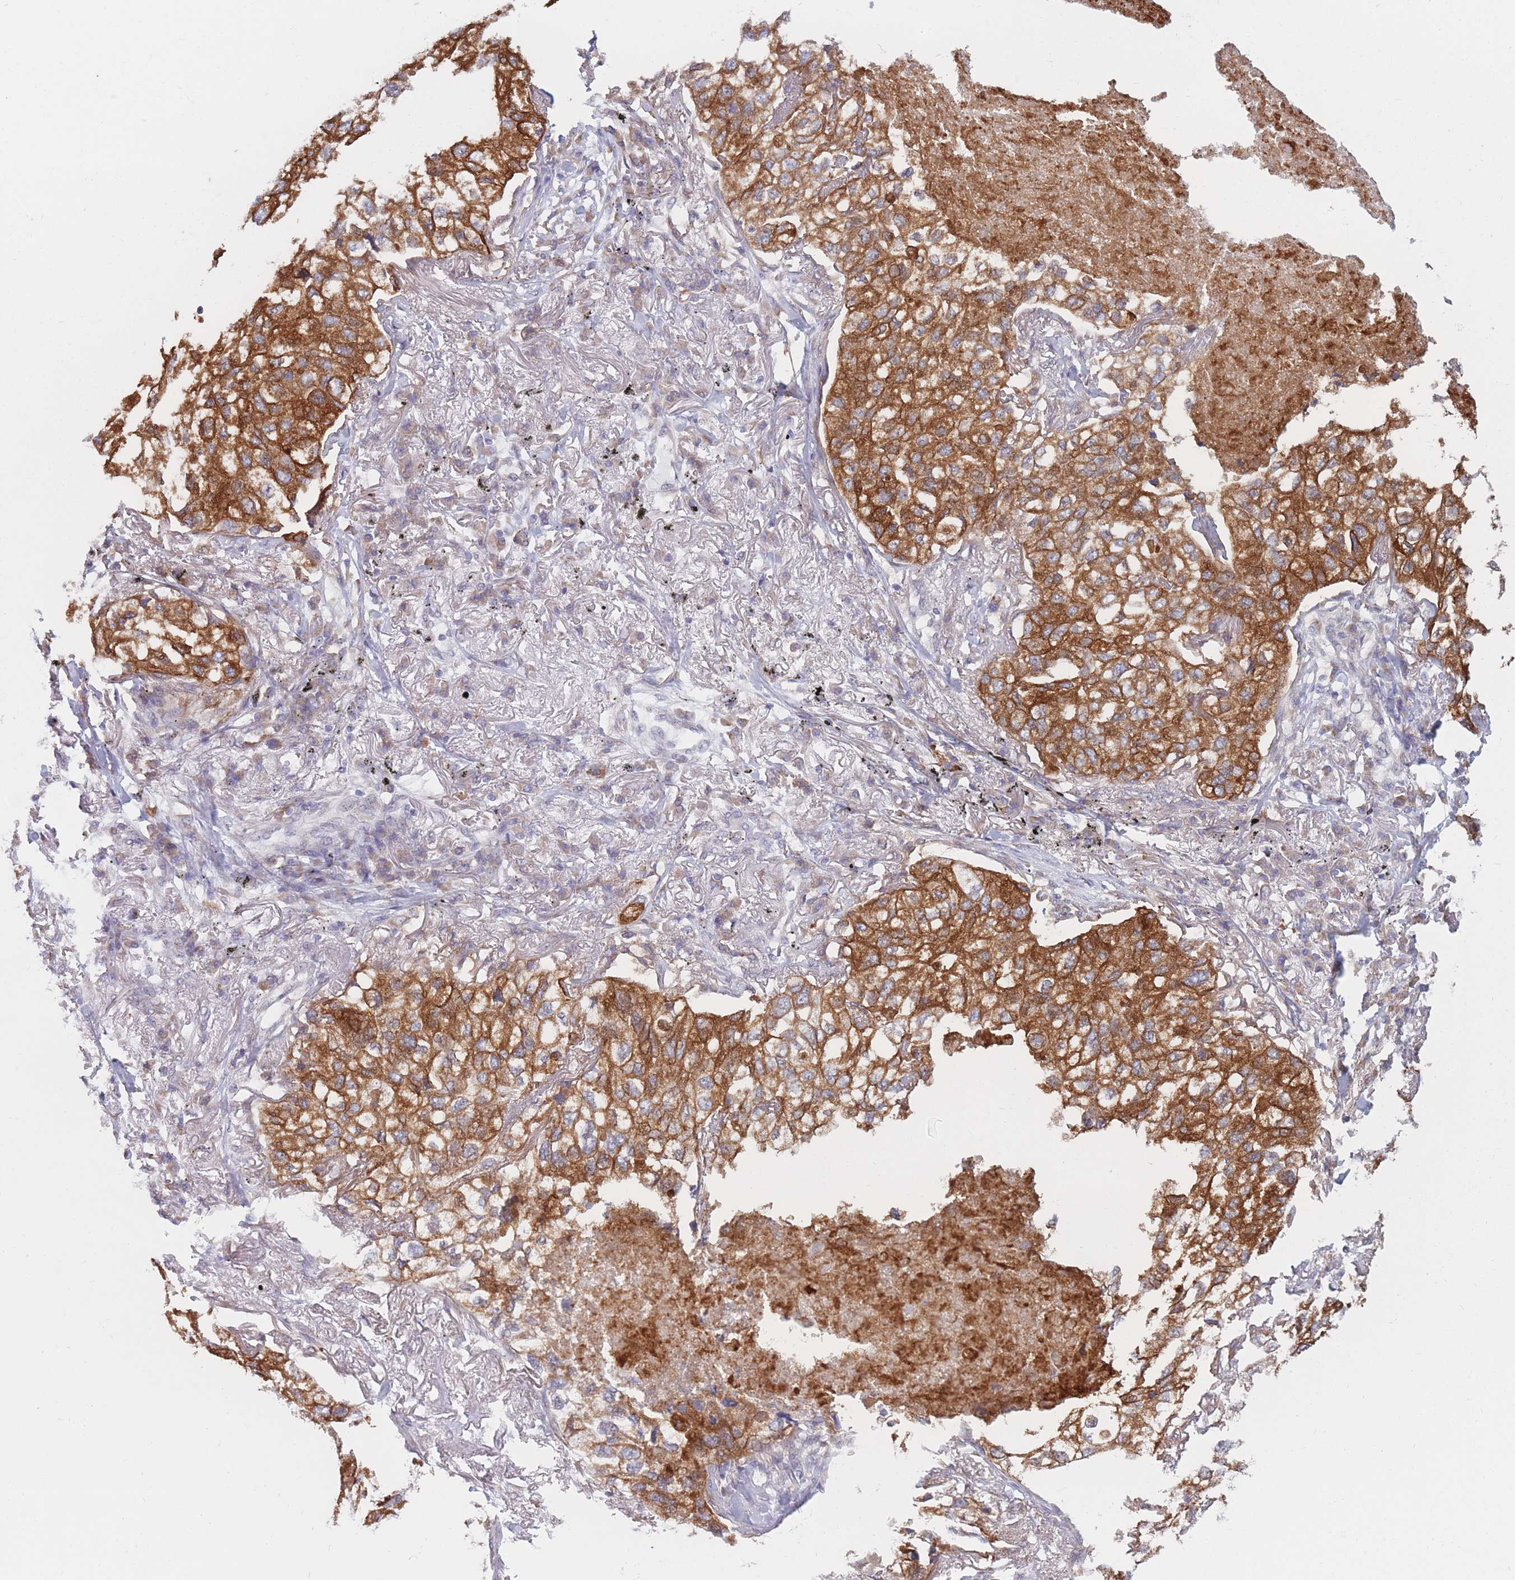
{"staining": {"intensity": "strong", "quantity": ">75%", "location": "cytoplasmic/membranous"}, "tissue": "lung cancer", "cell_type": "Tumor cells", "image_type": "cancer", "snomed": [{"axis": "morphology", "description": "Adenocarcinoma, NOS"}, {"axis": "topography", "description": "Lung"}], "caption": "Strong cytoplasmic/membranous staining is present in approximately >75% of tumor cells in lung adenocarcinoma.", "gene": "COL27A1", "patient": {"sex": "male", "age": 65}}